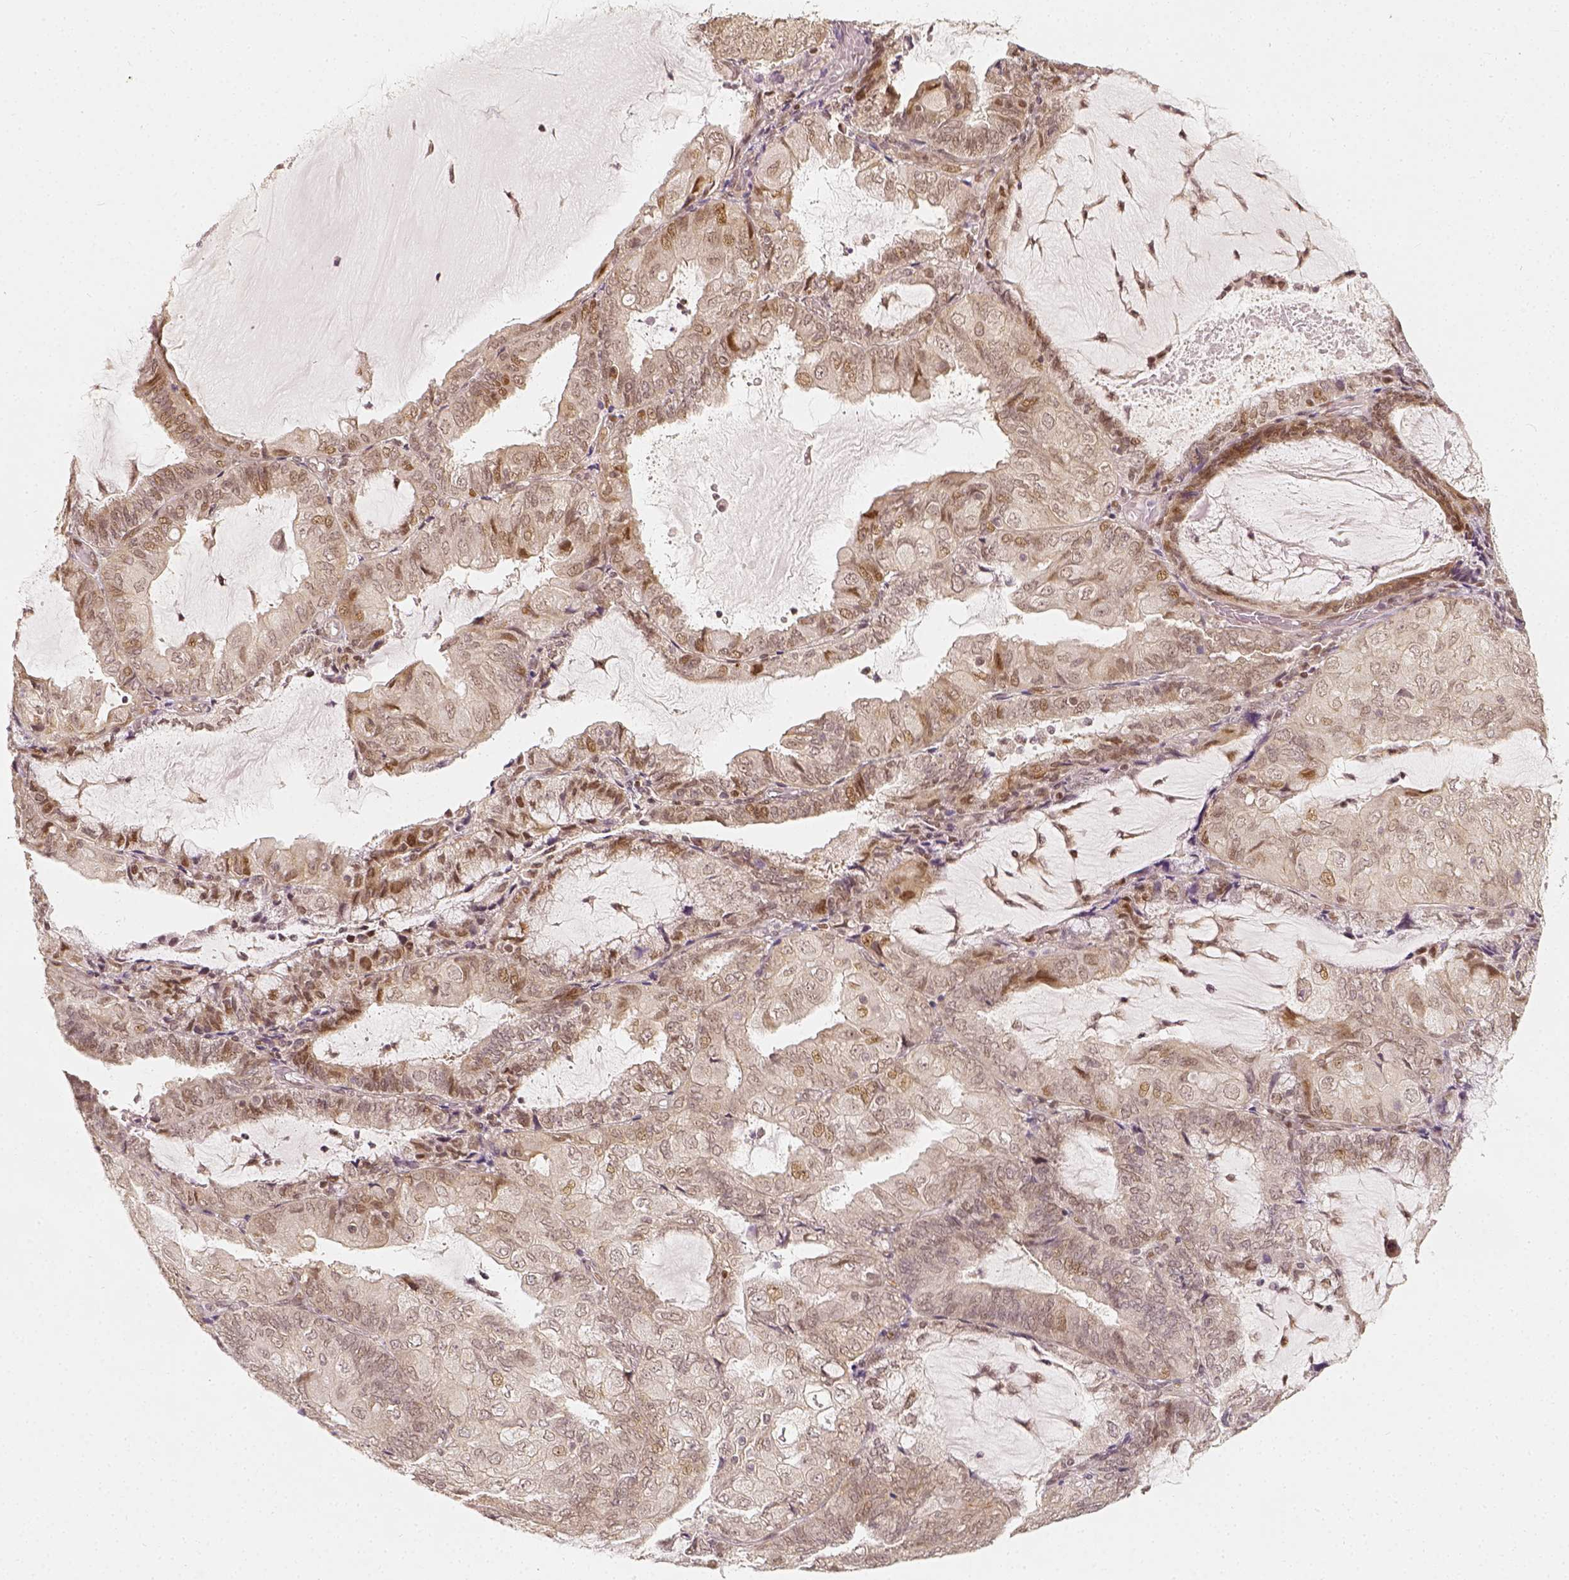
{"staining": {"intensity": "moderate", "quantity": "<25%", "location": "nuclear"}, "tissue": "endometrial cancer", "cell_type": "Tumor cells", "image_type": "cancer", "snomed": [{"axis": "morphology", "description": "Adenocarcinoma, NOS"}, {"axis": "topography", "description": "Endometrium"}], "caption": "IHC of adenocarcinoma (endometrial) exhibits low levels of moderate nuclear staining in about <25% of tumor cells.", "gene": "ZMAT3", "patient": {"sex": "female", "age": 81}}